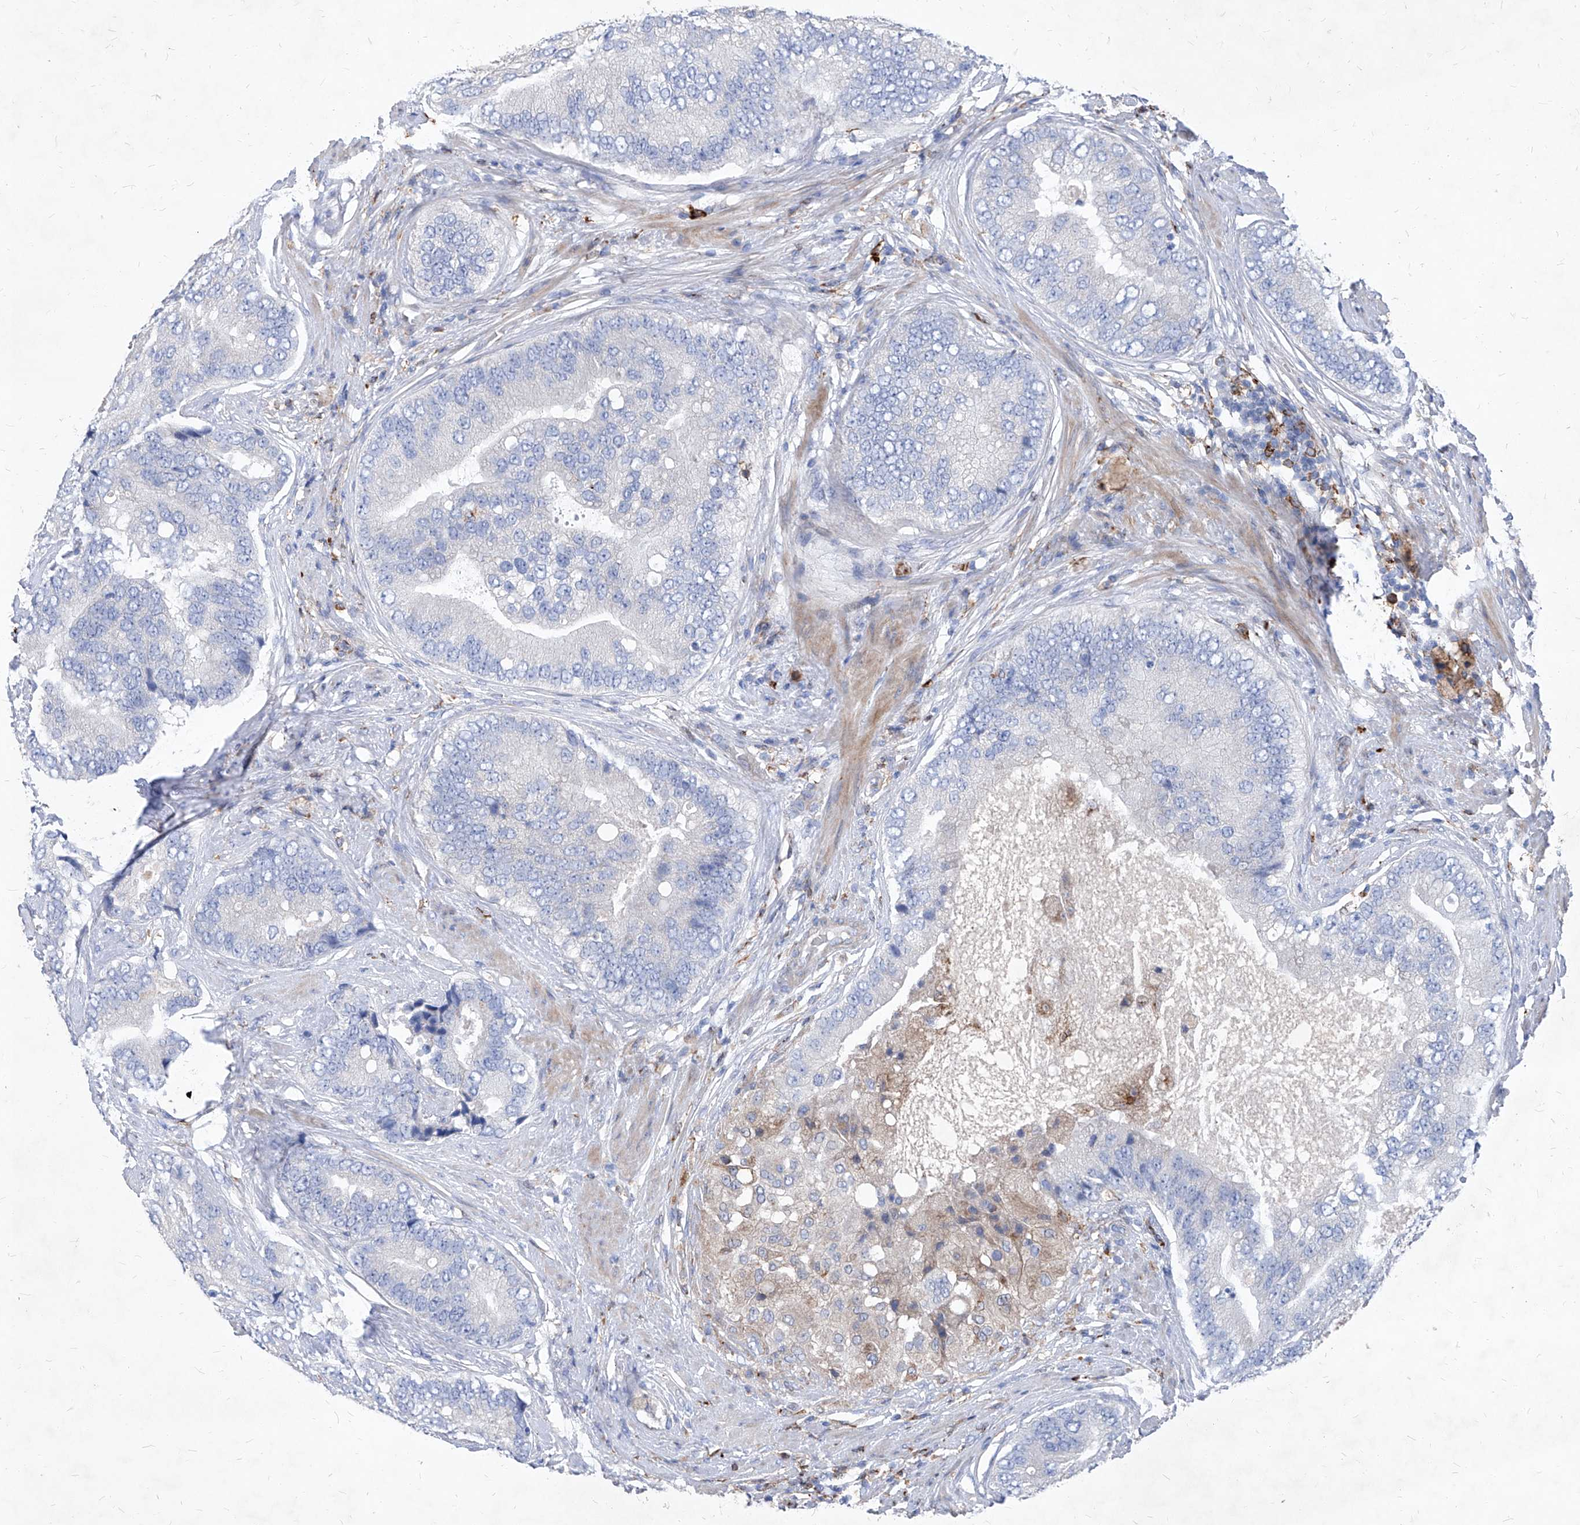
{"staining": {"intensity": "negative", "quantity": "none", "location": "none"}, "tissue": "prostate cancer", "cell_type": "Tumor cells", "image_type": "cancer", "snomed": [{"axis": "morphology", "description": "Adenocarcinoma, High grade"}, {"axis": "topography", "description": "Prostate"}], "caption": "IHC image of neoplastic tissue: human adenocarcinoma (high-grade) (prostate) stained with DAB exhibits no significant protein positivity in tumor cells.", "gene": "UBOX5", "patient": {"sex": "male", "age": 70}}